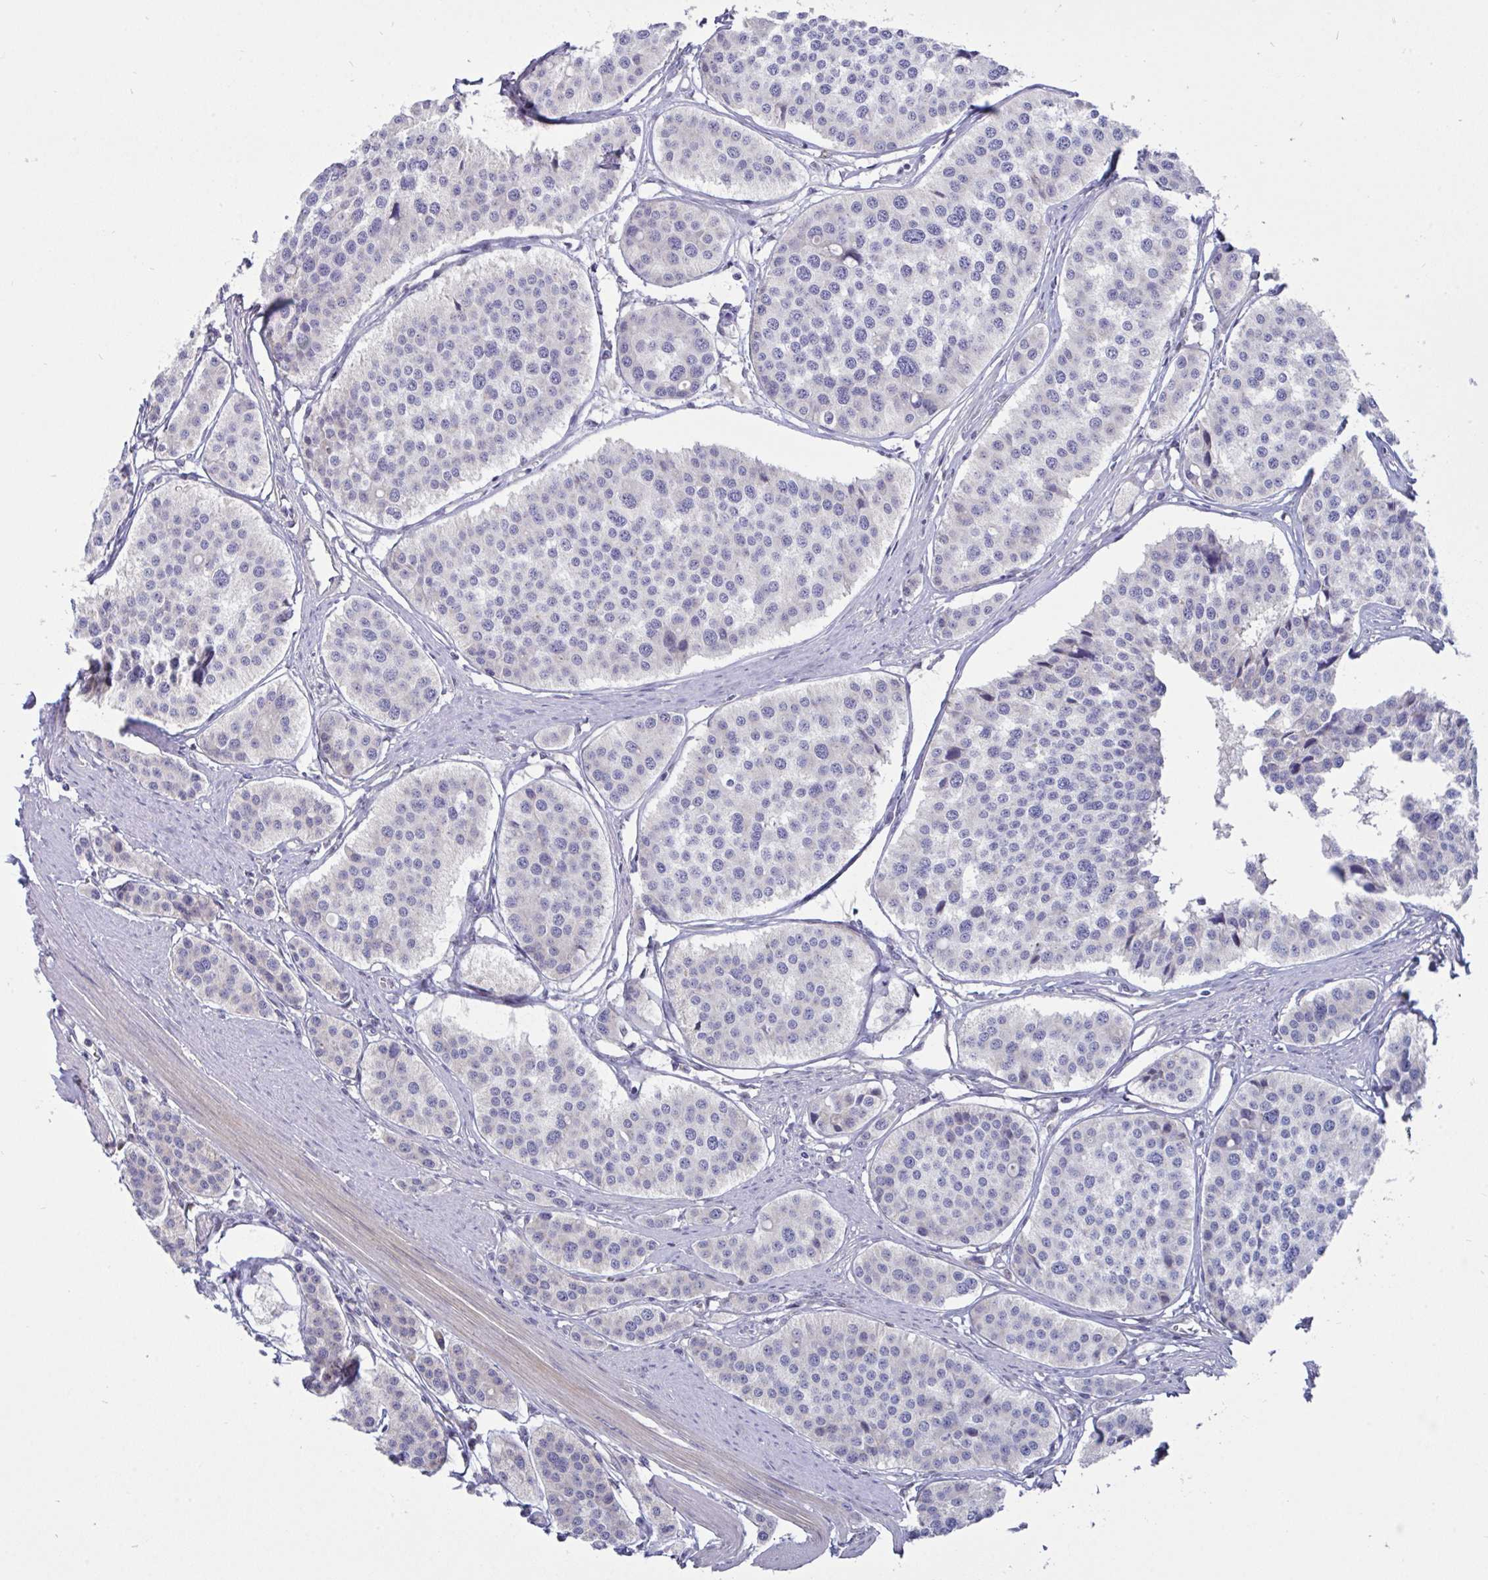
{"staining": {"intensity": "negative", "quantity": "none", "location": "none"}, "tissue": "carcinoid", "cell_type": "Tumor cells", "image_type": "cancer", "snomed": [{"axis": "morphology", "description": "Carcinoid, malignant, NOS"}, {"axis": "topography", "description": "Small intestine"}], "caption": "IHC image of neoplastic tissue: human malignant carcinoid stained with DAB (3,3'-diaminobenzidine) exhibits no significant protein expression in tumor cells. Nuclei are stained in blue.", "gene": "L3HYPDH", "patient": {"sex": "male", "age": 60}}